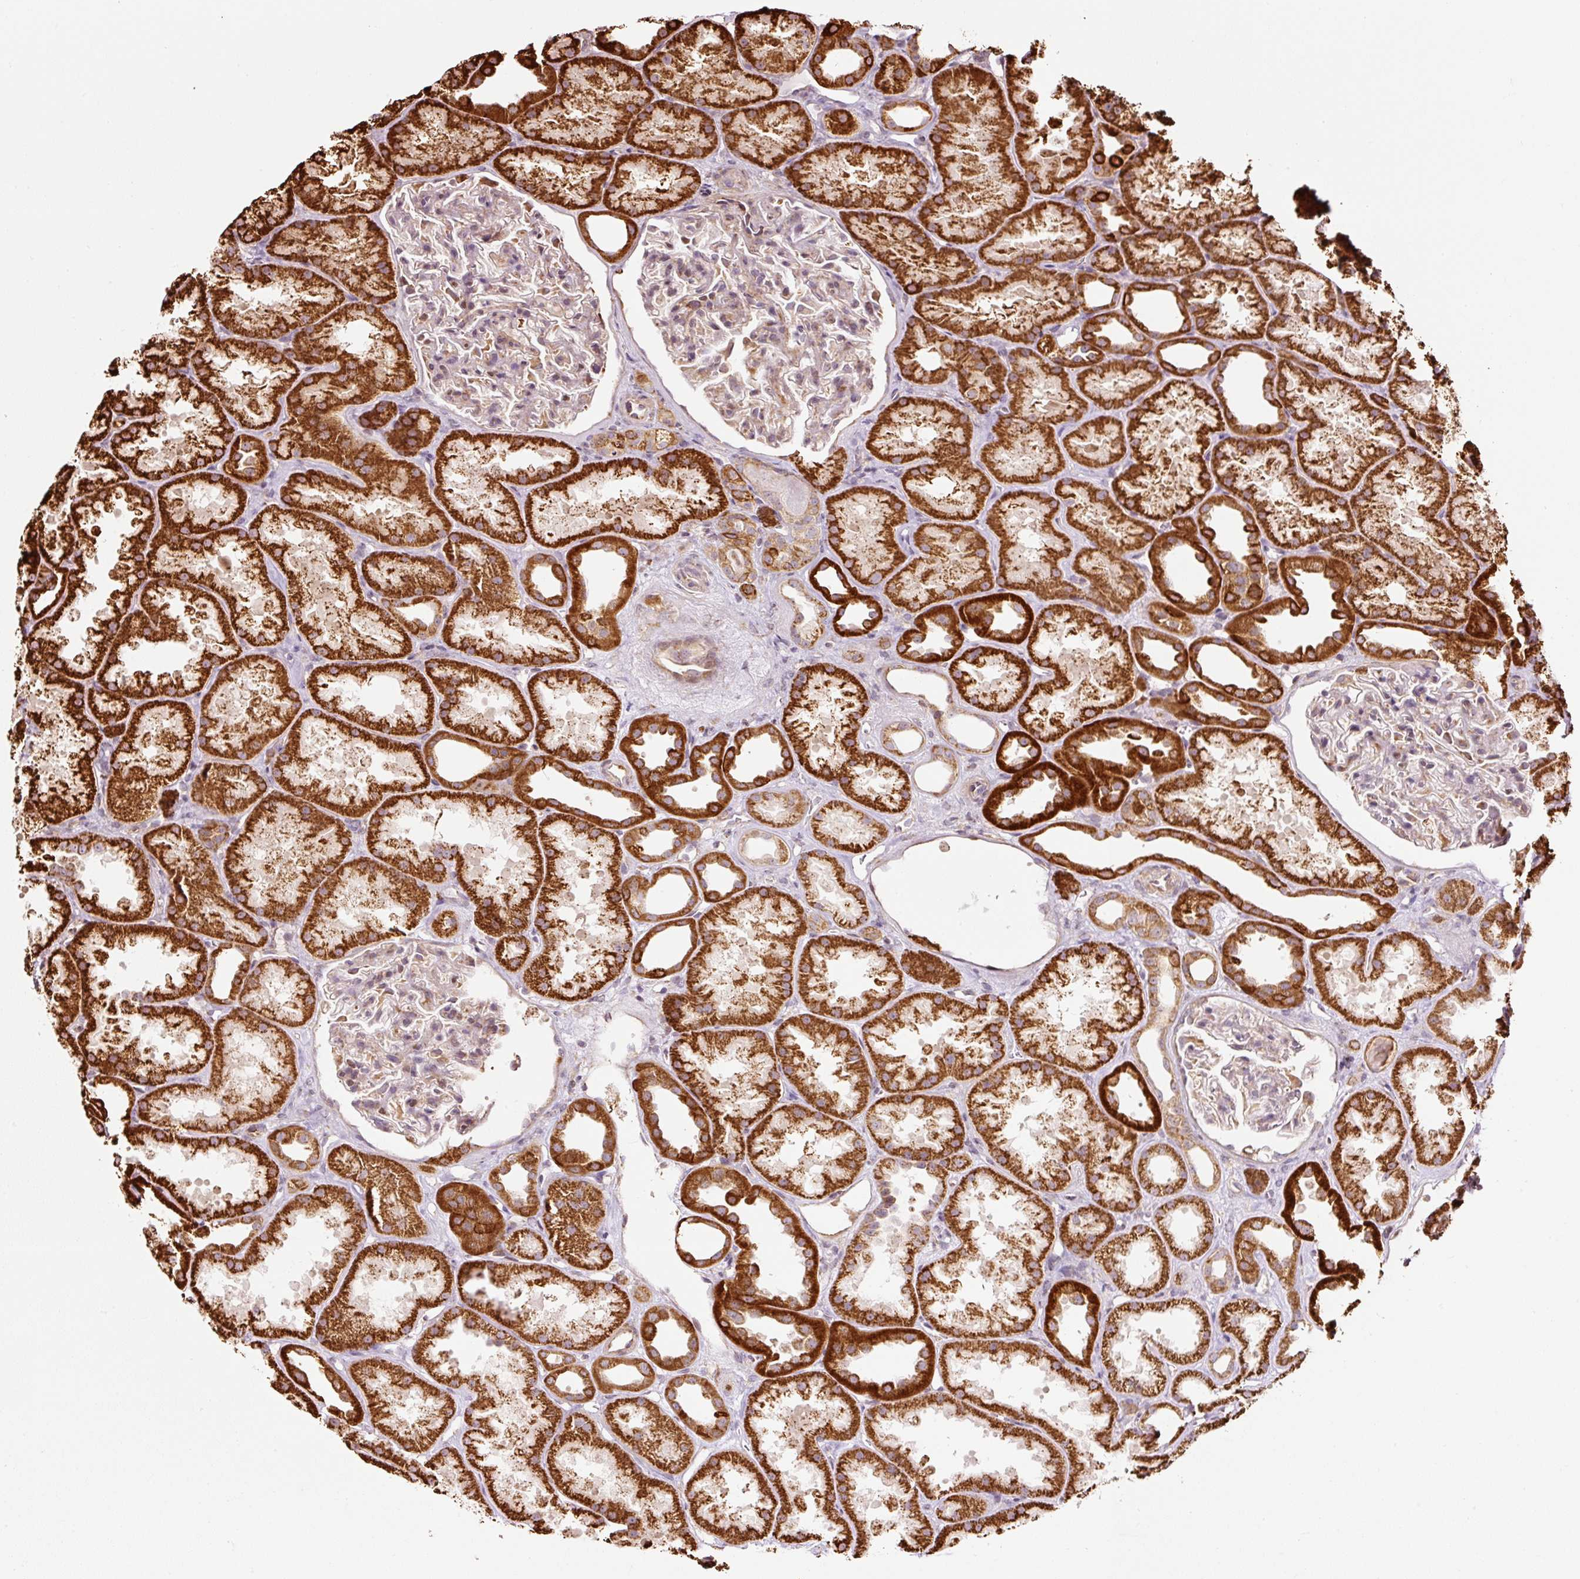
{"staining": {"intensity": "negative", "quantity": "none", "location": "none"}, "tissue": "kidney", "cell_type": "Cells in glomeruli", "image_type": "normal", "snomed": [{"axis": "morphology", "description": "Normal tissue, NOS"}, {"axis": "topography", "description": "Kidney"}], "caption": "This is a photomicrograph of immunohistochemistry staining of unremarkable kidney, which shows no expression in cells in glomeruli.", "gene": "ETF1", "patient": {"sex": "male", "age": 61}}